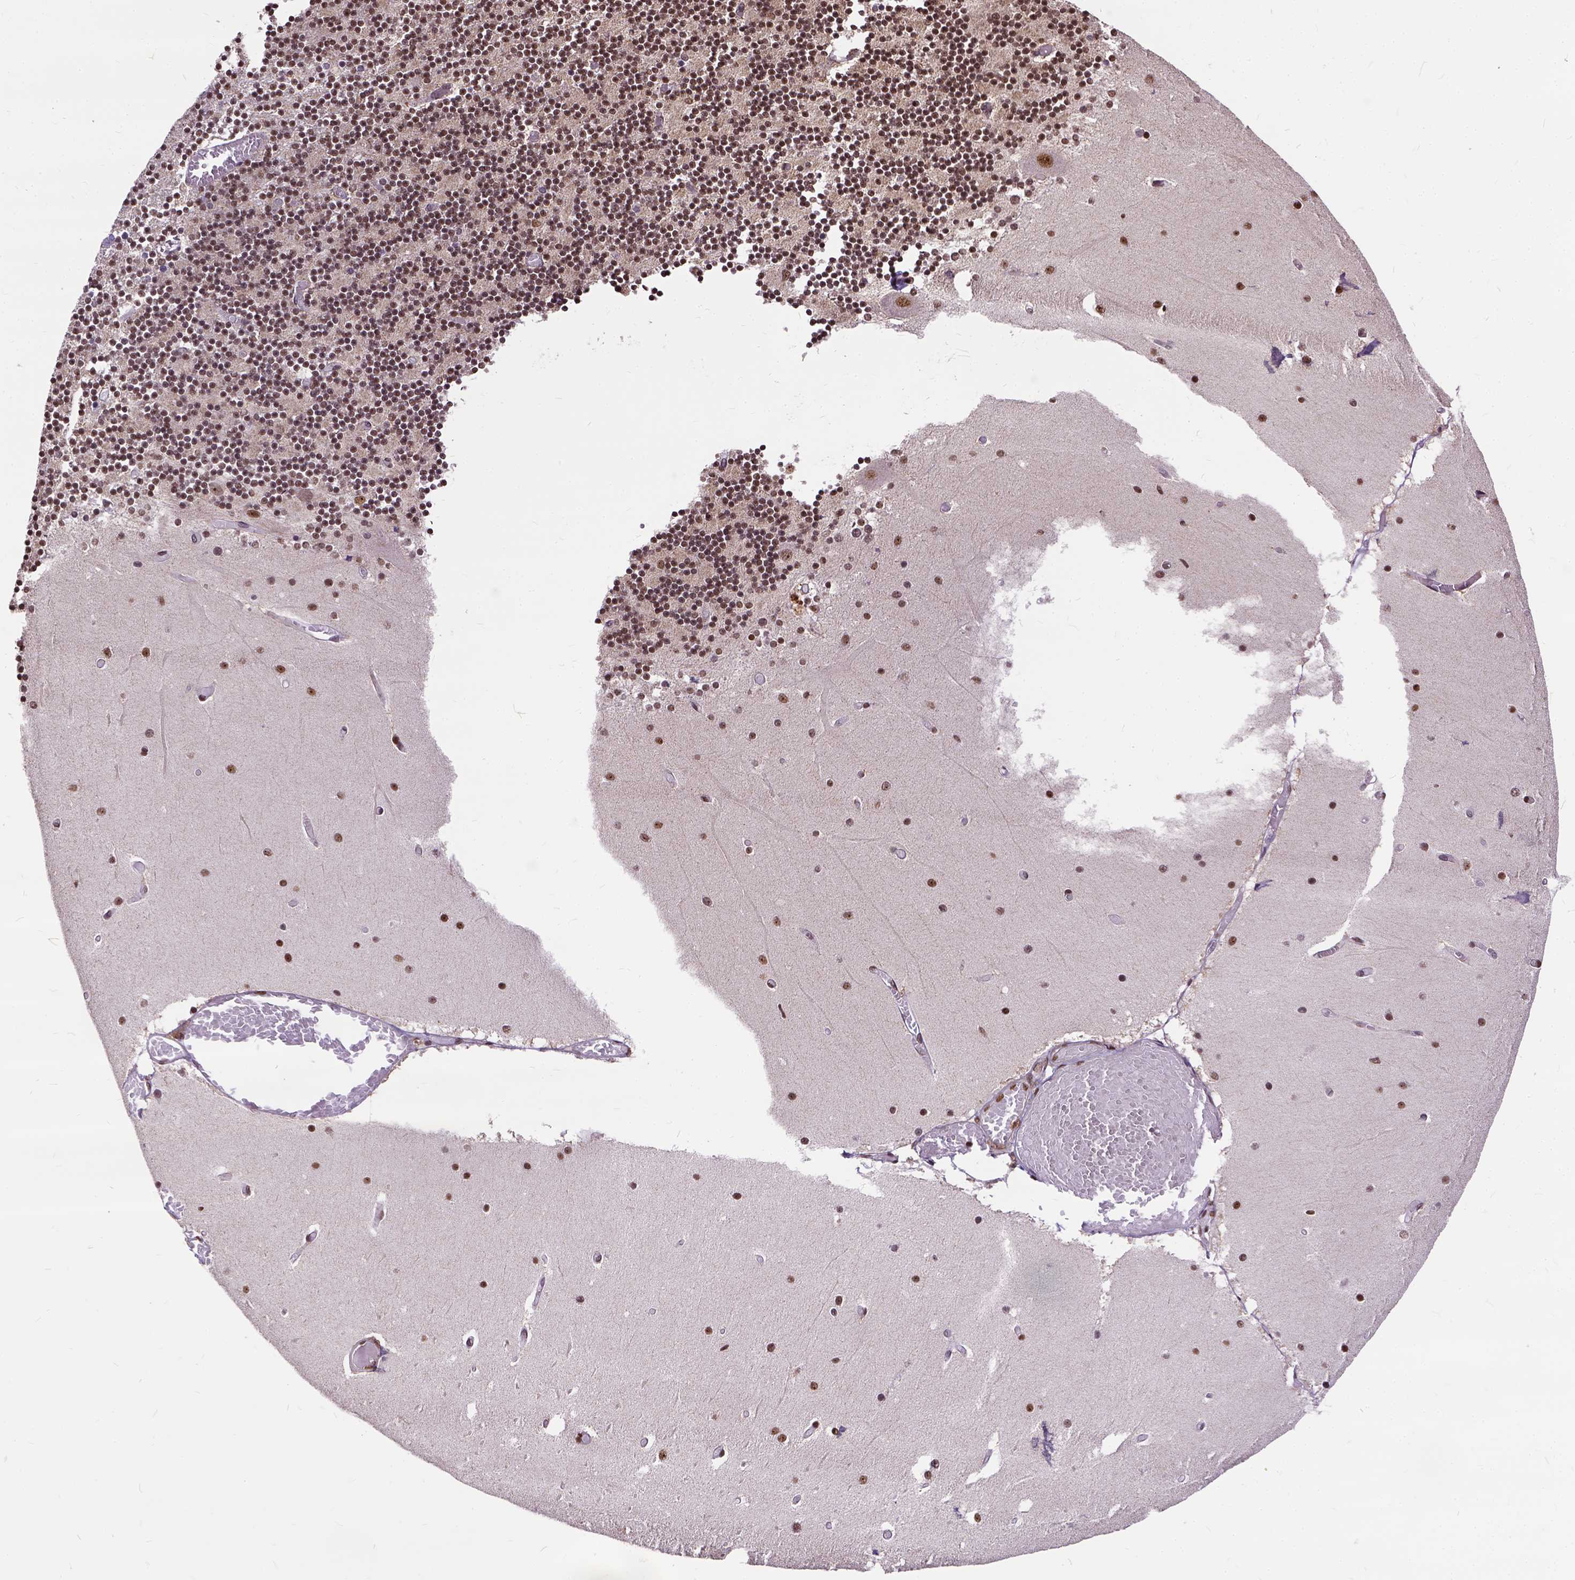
{"staining": {"intensity": "moderate", "quantity": ">75%", "location": "nuclear"}, "tissue": "cerebellum", "cell_type": "Cells in granular layer", "image_type": "normal", "snomed": [{"axis": "morphology", "description": "Normal tissue, NOS"}, {"axis": "topography", "description": "Cerebellum"}], "caption": "The image shows a brown stain indicating the presence of a protein in the nuclear of cells in granular layer in cerebellum. (DAB IHC, brown staining for protein, blue staining for nuclei).", "gene": "NACC1", "patient": {"sex": "female", "age": 28}}